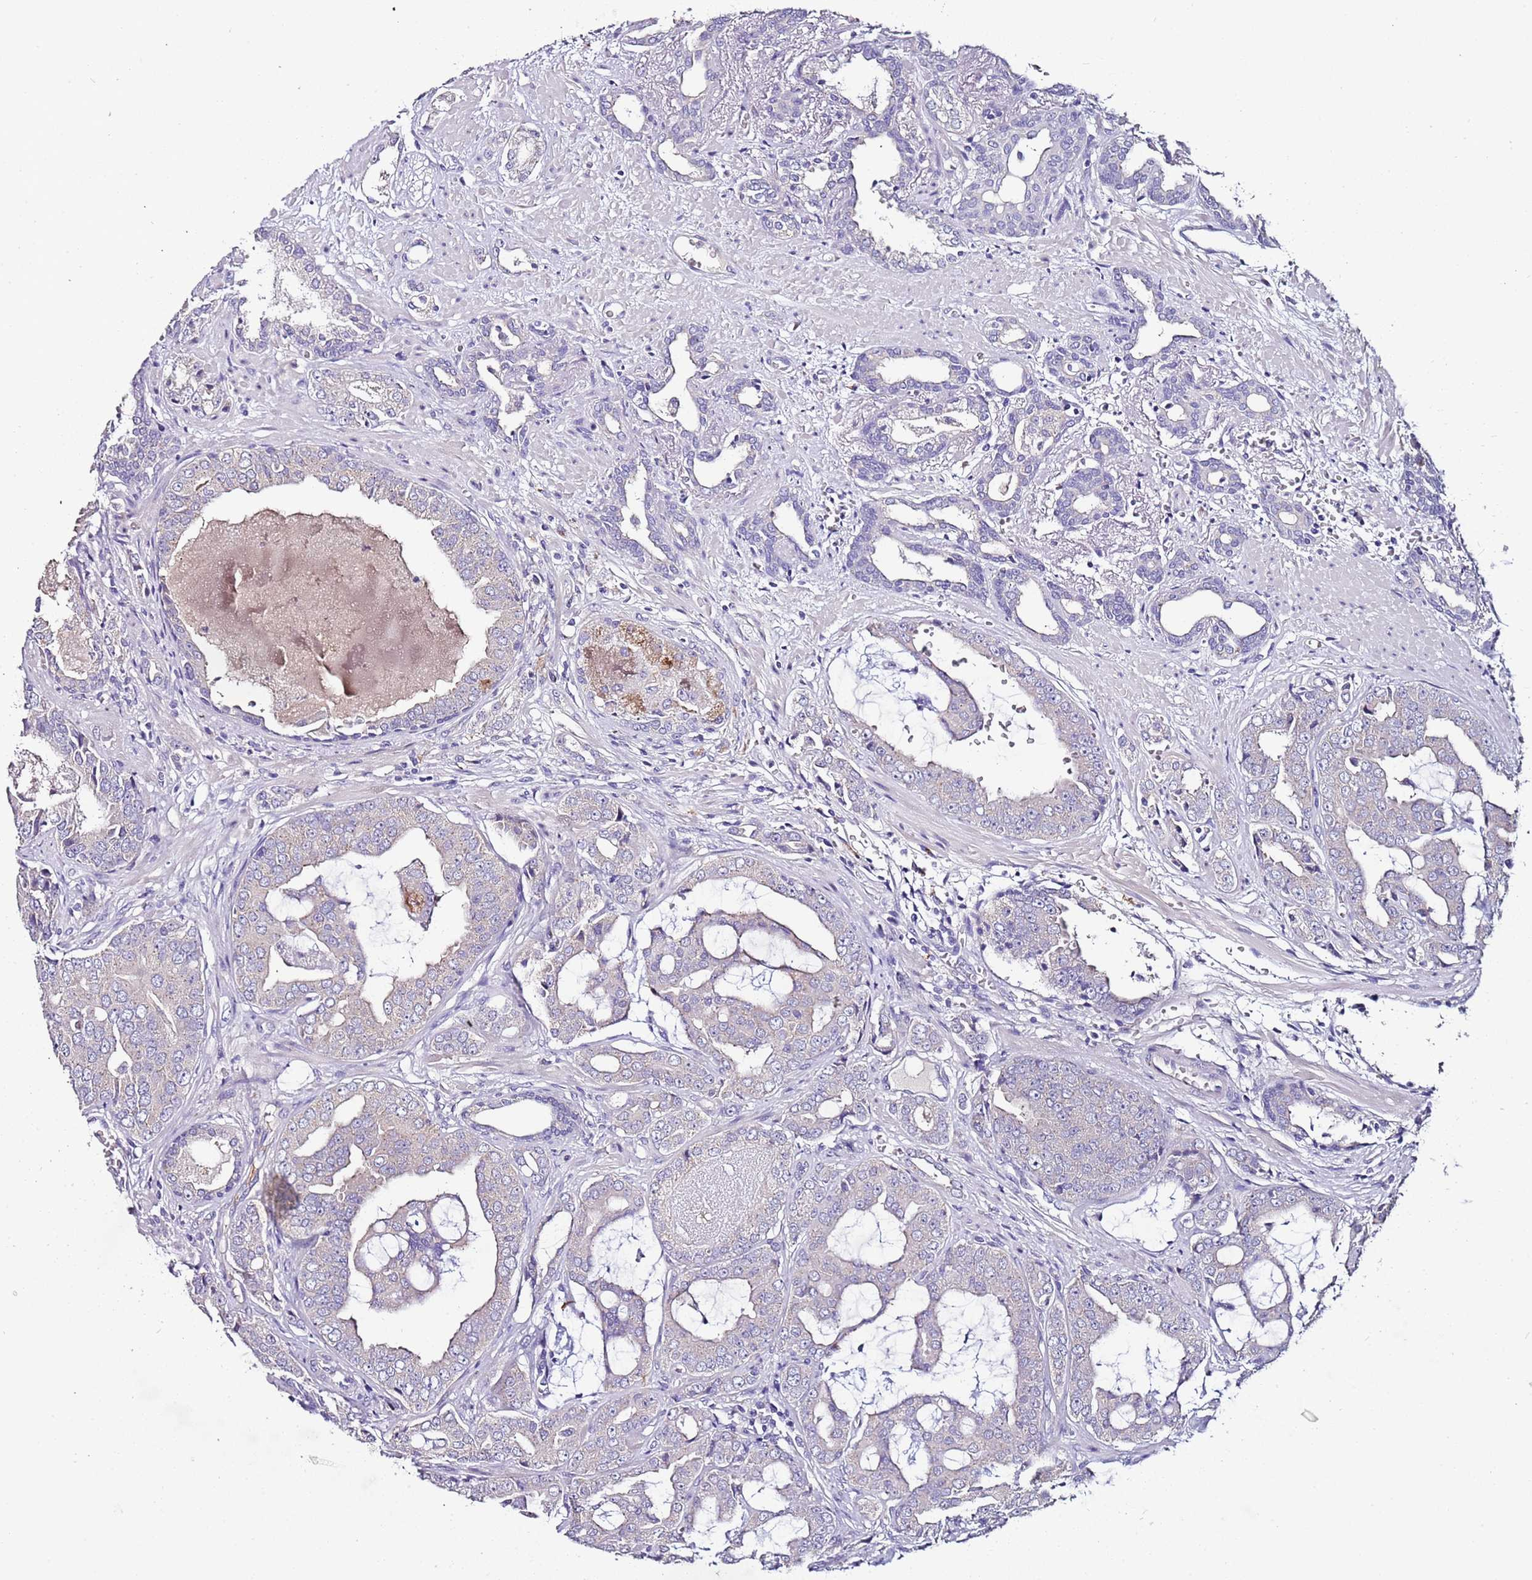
{"staining": {"intensity": "negative", "quantity": "none", "location": "none"}, "tissue": "prostate cancer", "cell_type": "Tumor cells", "image_type": "cancer", "snomed": [{"axis": "morphology", "description": "Adenocarcinoma, High grade"}, {"axis": "topography", "description": "Prostate"}], "caption": "Tumor cells show no significant protein positivity in prostate cancer (high-grade adenocarcinoma).", "gene": "FAM20A", "patient": {"sex": "male", "age": 71}}